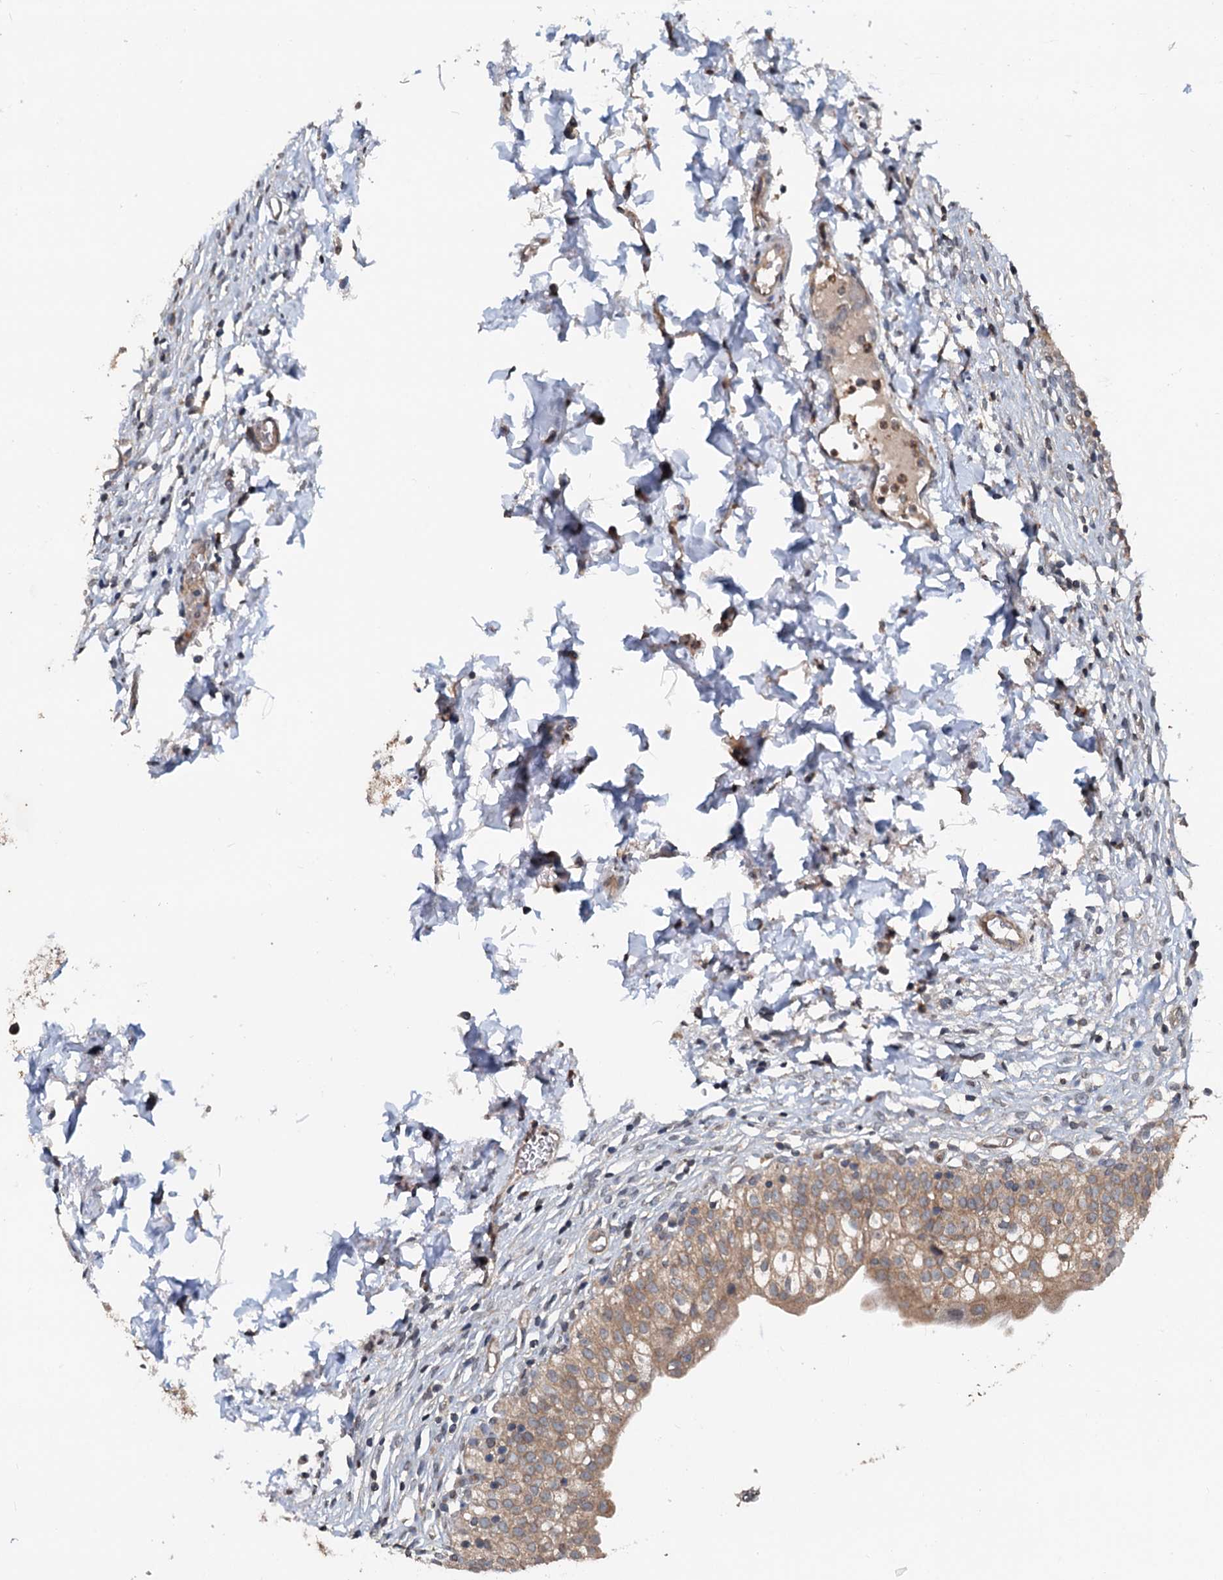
{"staining": {"intensity": "moderate", "quantity": ">75%", "location": "cytoplasmic/membranous"}, "tissue": "urinary bladder", "cell_type": "Urothelial cells", "image_type": "normal", "snomed": [{"axis": "morphology", "description": "Normal tissue, NOS"}, {"axis": "topography", "description": "Urinary bladder"}], "caption": "Immunohistochemistry (DAB (3,3'-diaminobenzidine)) staining of benign urinary bladder displays moderate cytoplasmic/membranous protein expression in about >75% of urothelial cells. The staining is performed using DAB (3,3'-diaminobenzidine) brown chromogen to label protein expression. The nuclei are counter-stained blue using hematoxylin.", "gene": "N4BP2L2", "patient": {"sex": "male", "age": 55}}